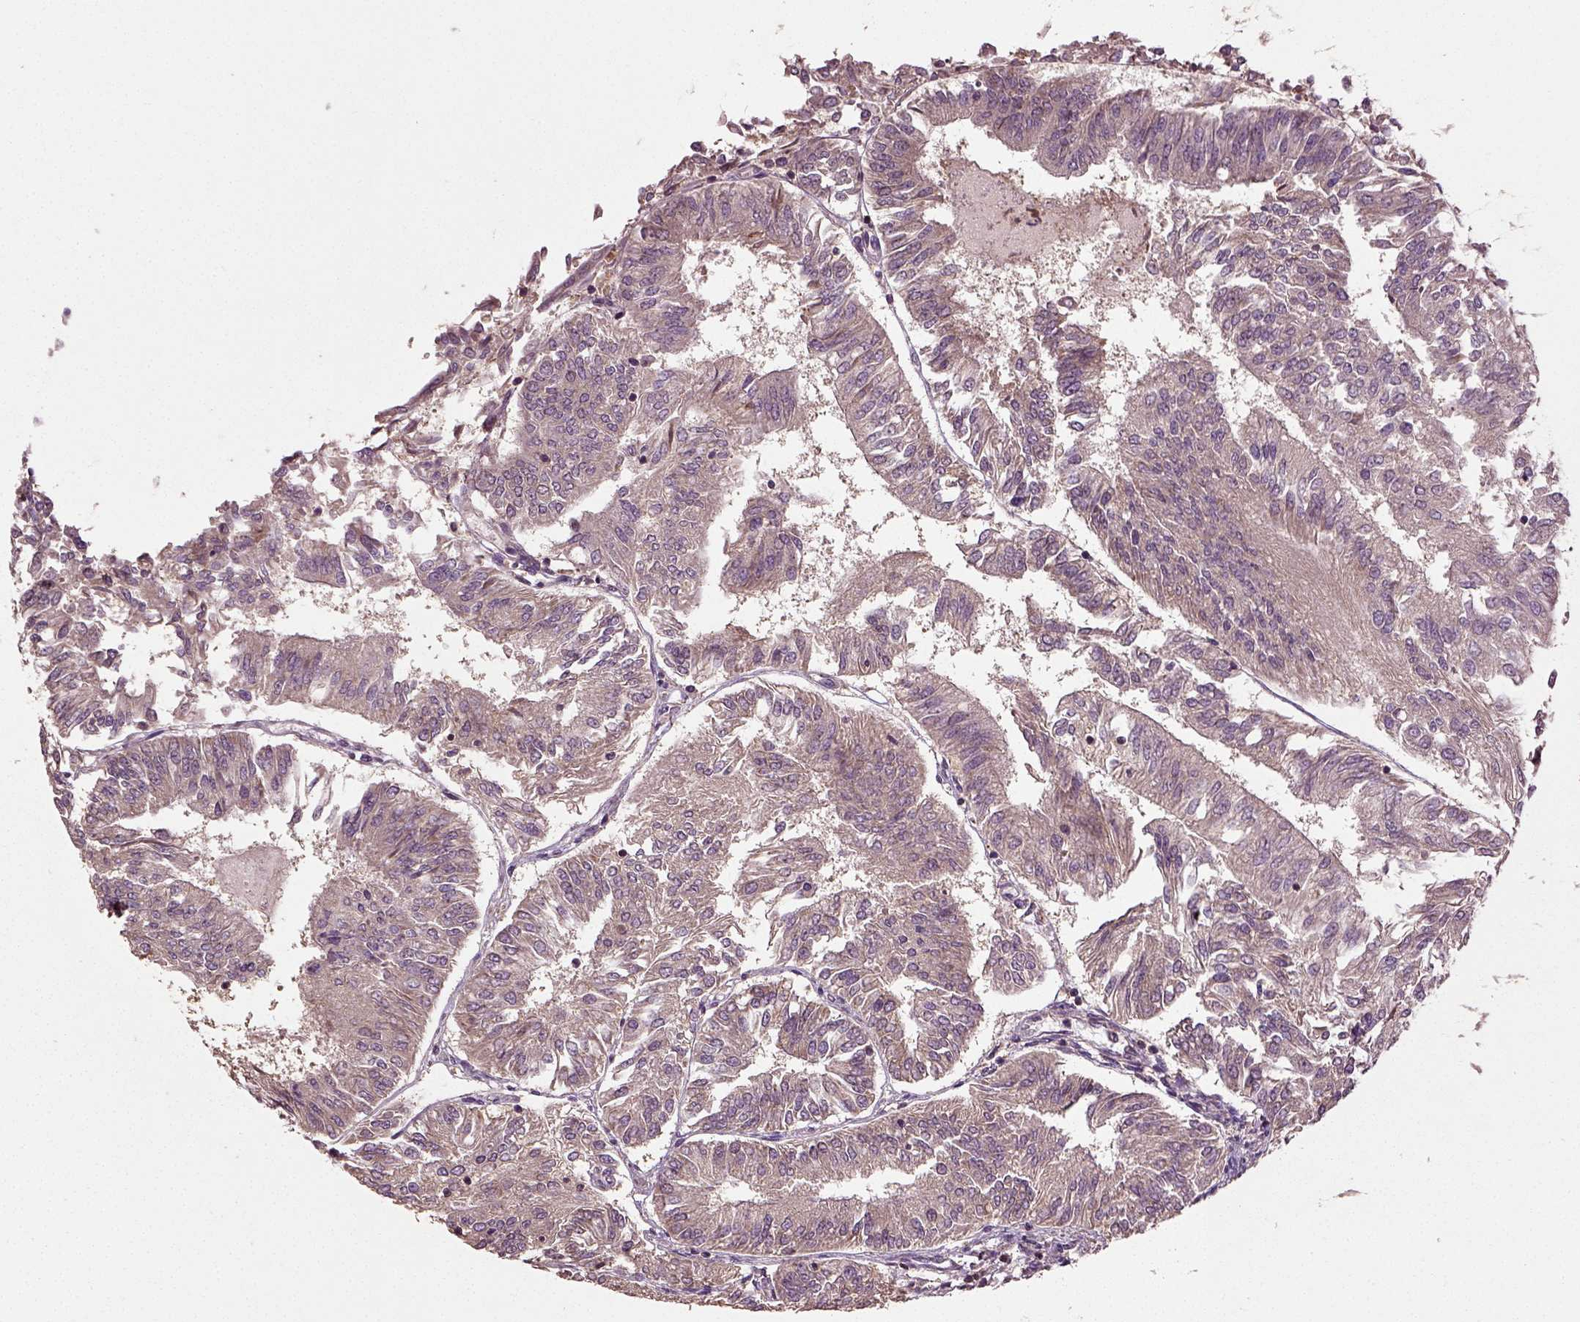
{"staining": {"intensity": "weak", "quantity": ">75%", "location": "cytoplasmic/membranous"}, "tissue": "endometrial cancer", "cell_type": "Tumor cells", "image_type": "cancer", "snomed": [{"axis": "morphology", "description": "Adenocarcinoma, NOS"}, {"axis": "topography", "description": "Endometrium"}], "caption": "Endometrial cancer (adenocarcinoma) tissue shows weak cytoplasmic/membranous positivity in about >75% of tumor cells", "gene": "ERV3-1", "patient": {"sex": "female", "age": 58}}